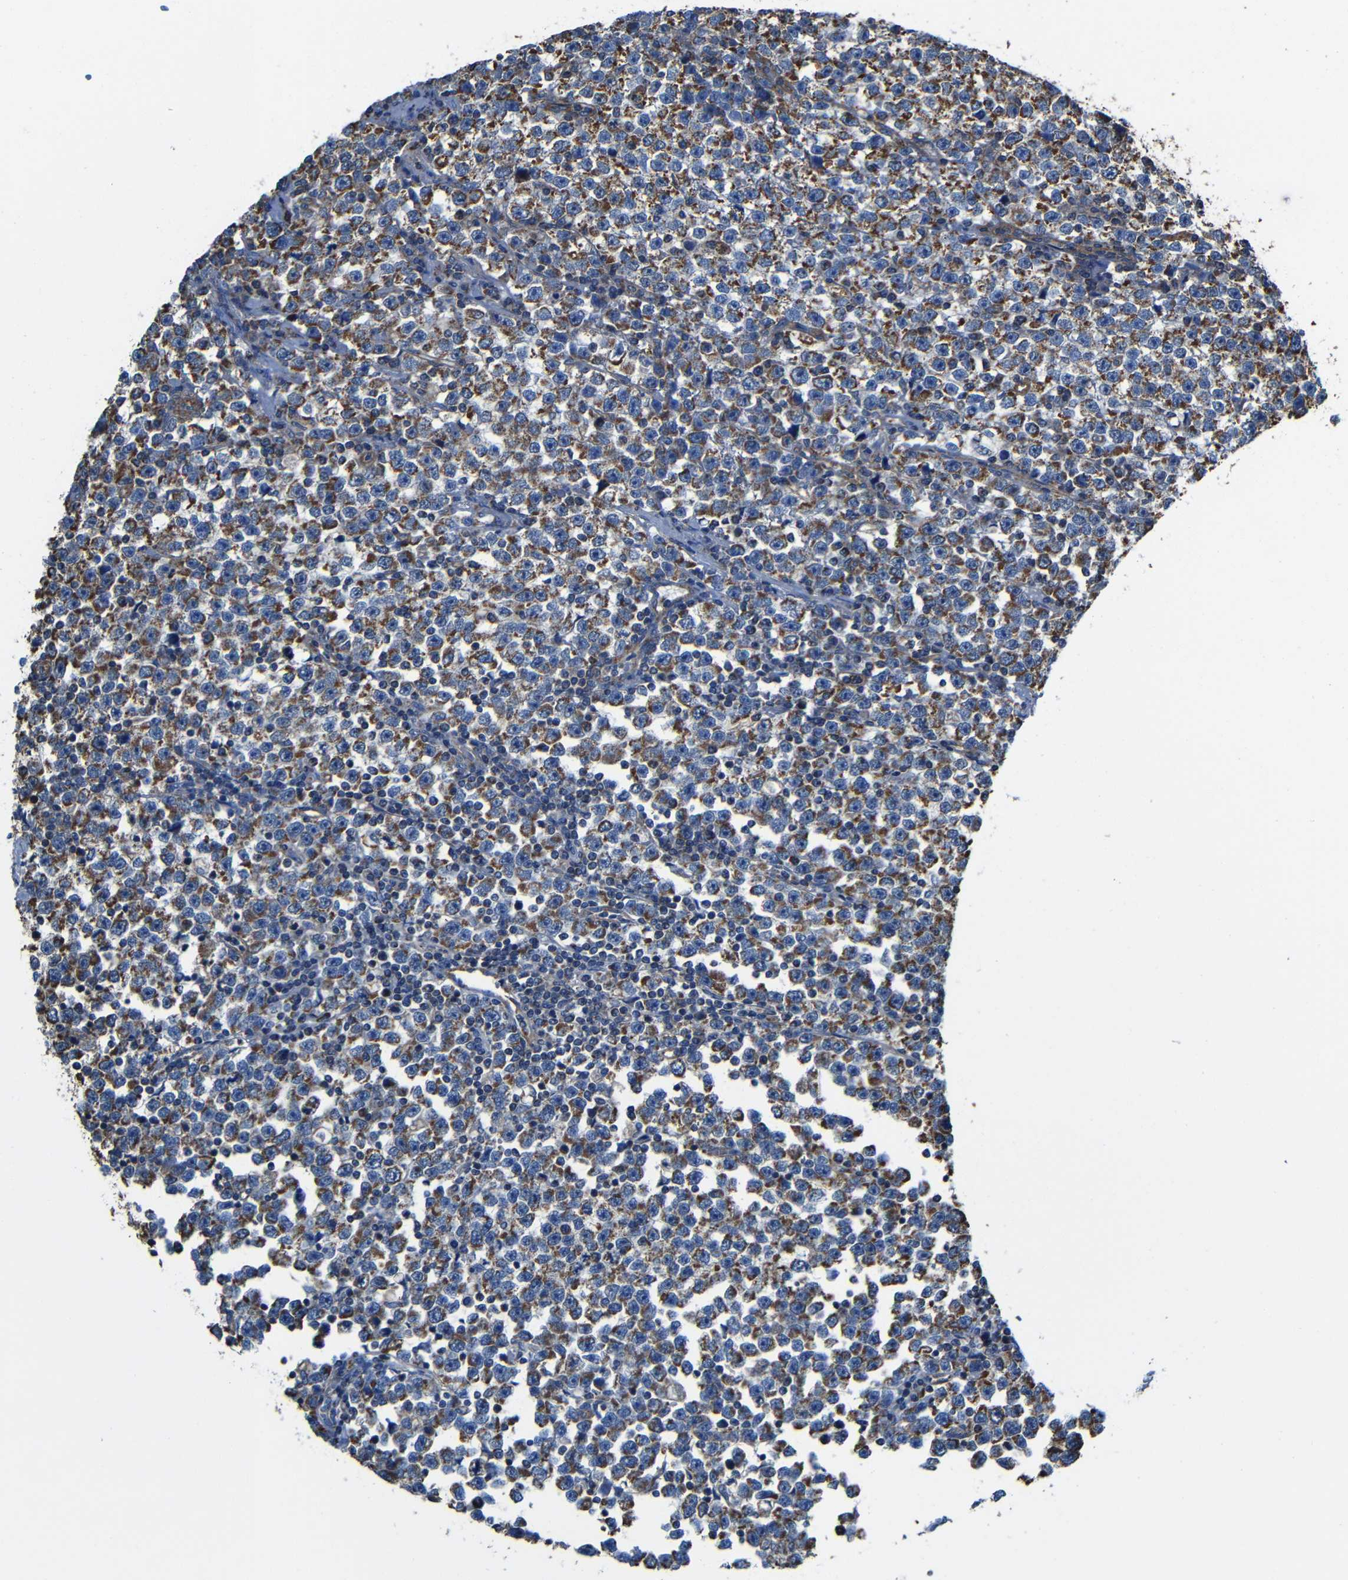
{"staining": {"intensity": "strong", "quantity": ">75%", "location": "cytoplasmic/membranous"}, "tissue": "testis cancer", "cell_type": "Tumor cells", "image_type": "cancer", "snomed": [{"axis": "morphology", "description": "Seminoma, NOS"}, {"axis": "topography", "description": "Testis"}], "caption": "Brown immunohistochemical staining in testis seminoma reveals strong cytoplasmic/membranous expression in approximately >75% of tumor cells.", "gene": "INTS6L", "patient": {"sex": "male", "age": 43}}